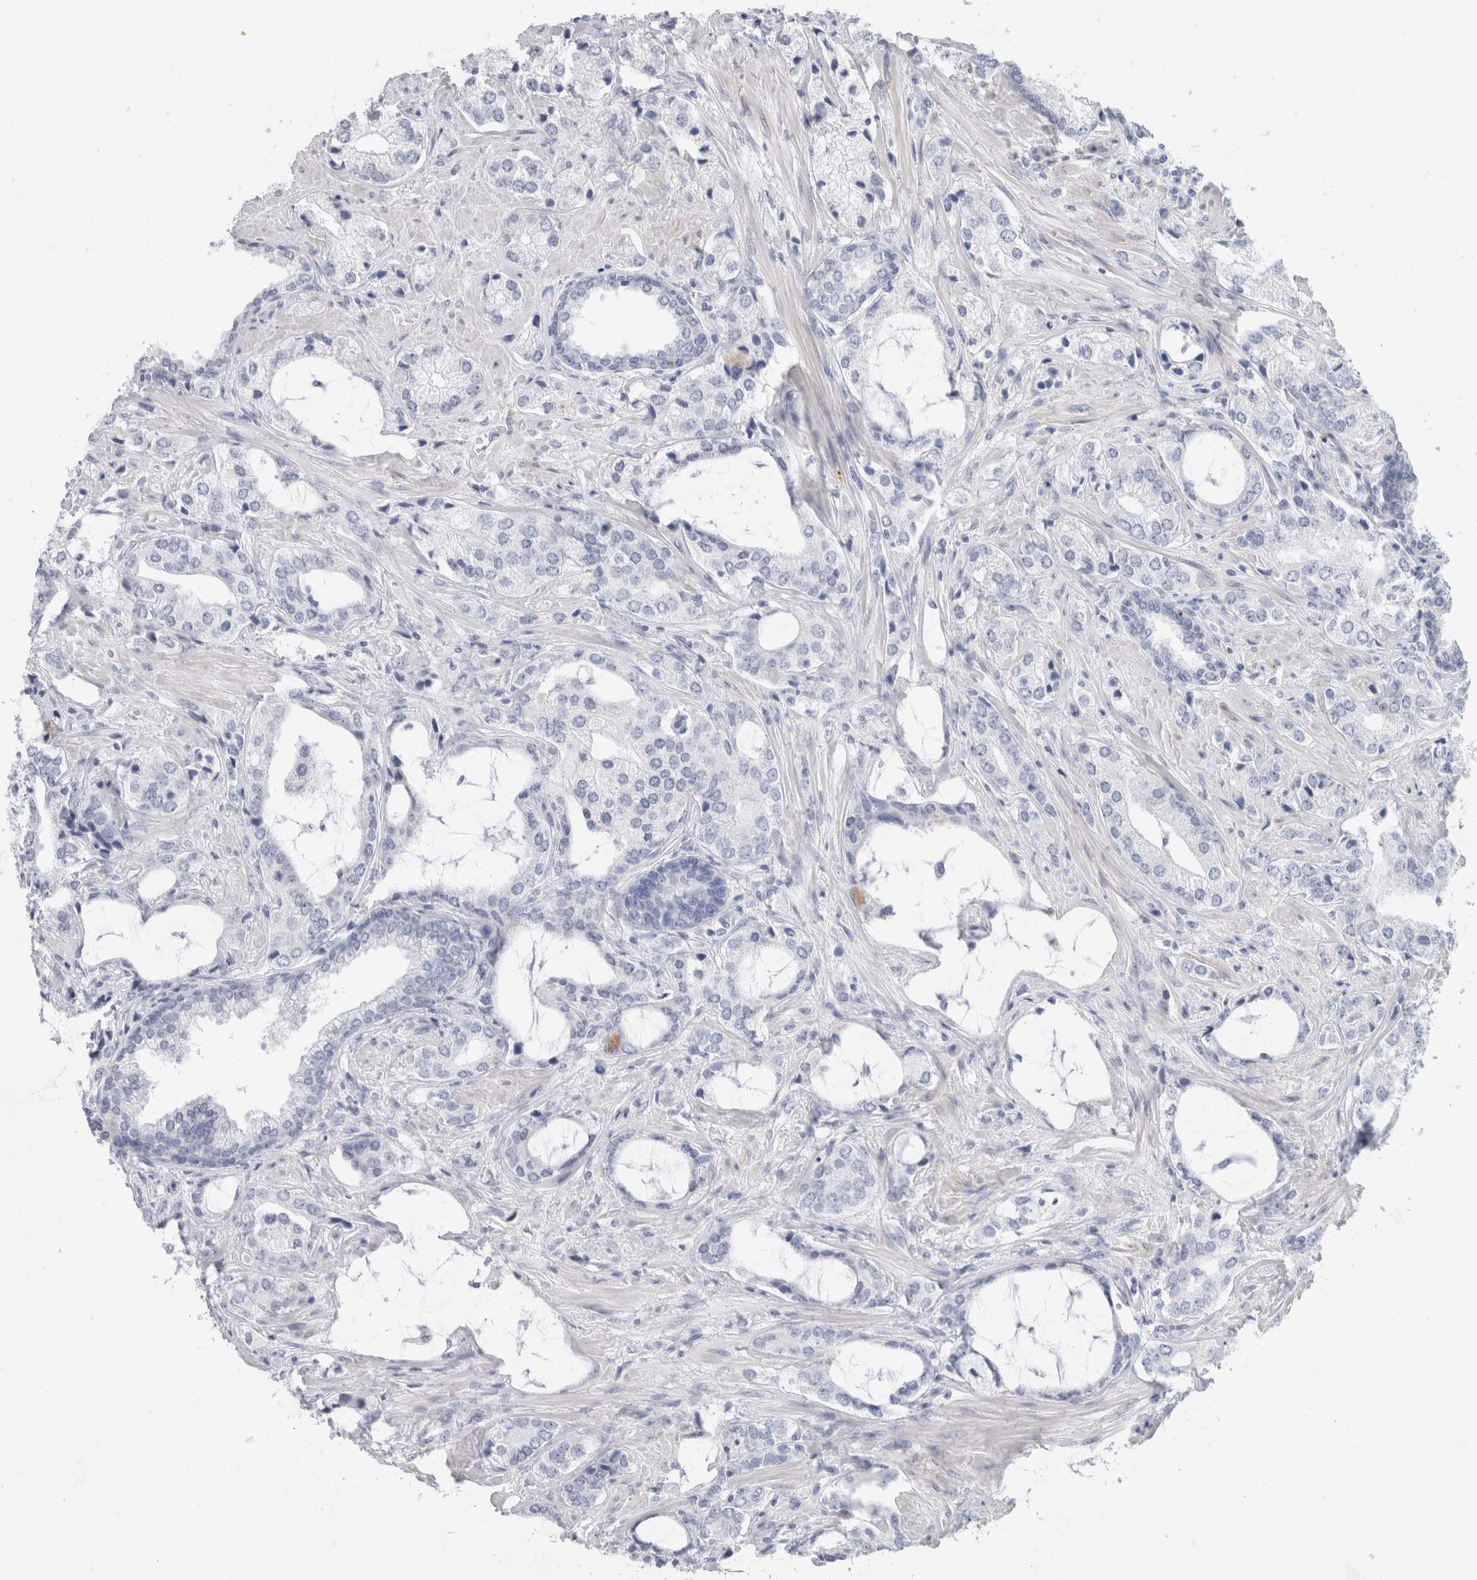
{"staining": {"intensity": "negative", "quantity": "none", "location": "none"}, "tissue": "prostate cancer", "cell_type": "Tumor cells", "image_type": "cancer", "snomed": [{"axis": "morphology", "description": "Adenocarcinoma, High grade"}, {"axis": "topography", "description": "Prostate"}], "caption": "The IHC image has no significant positivity in tumor cells of prostate adenocarcinoma (high-grade) tissue.", "gene": "MUC15", "patient": {"sex": "male", "age": 66}}